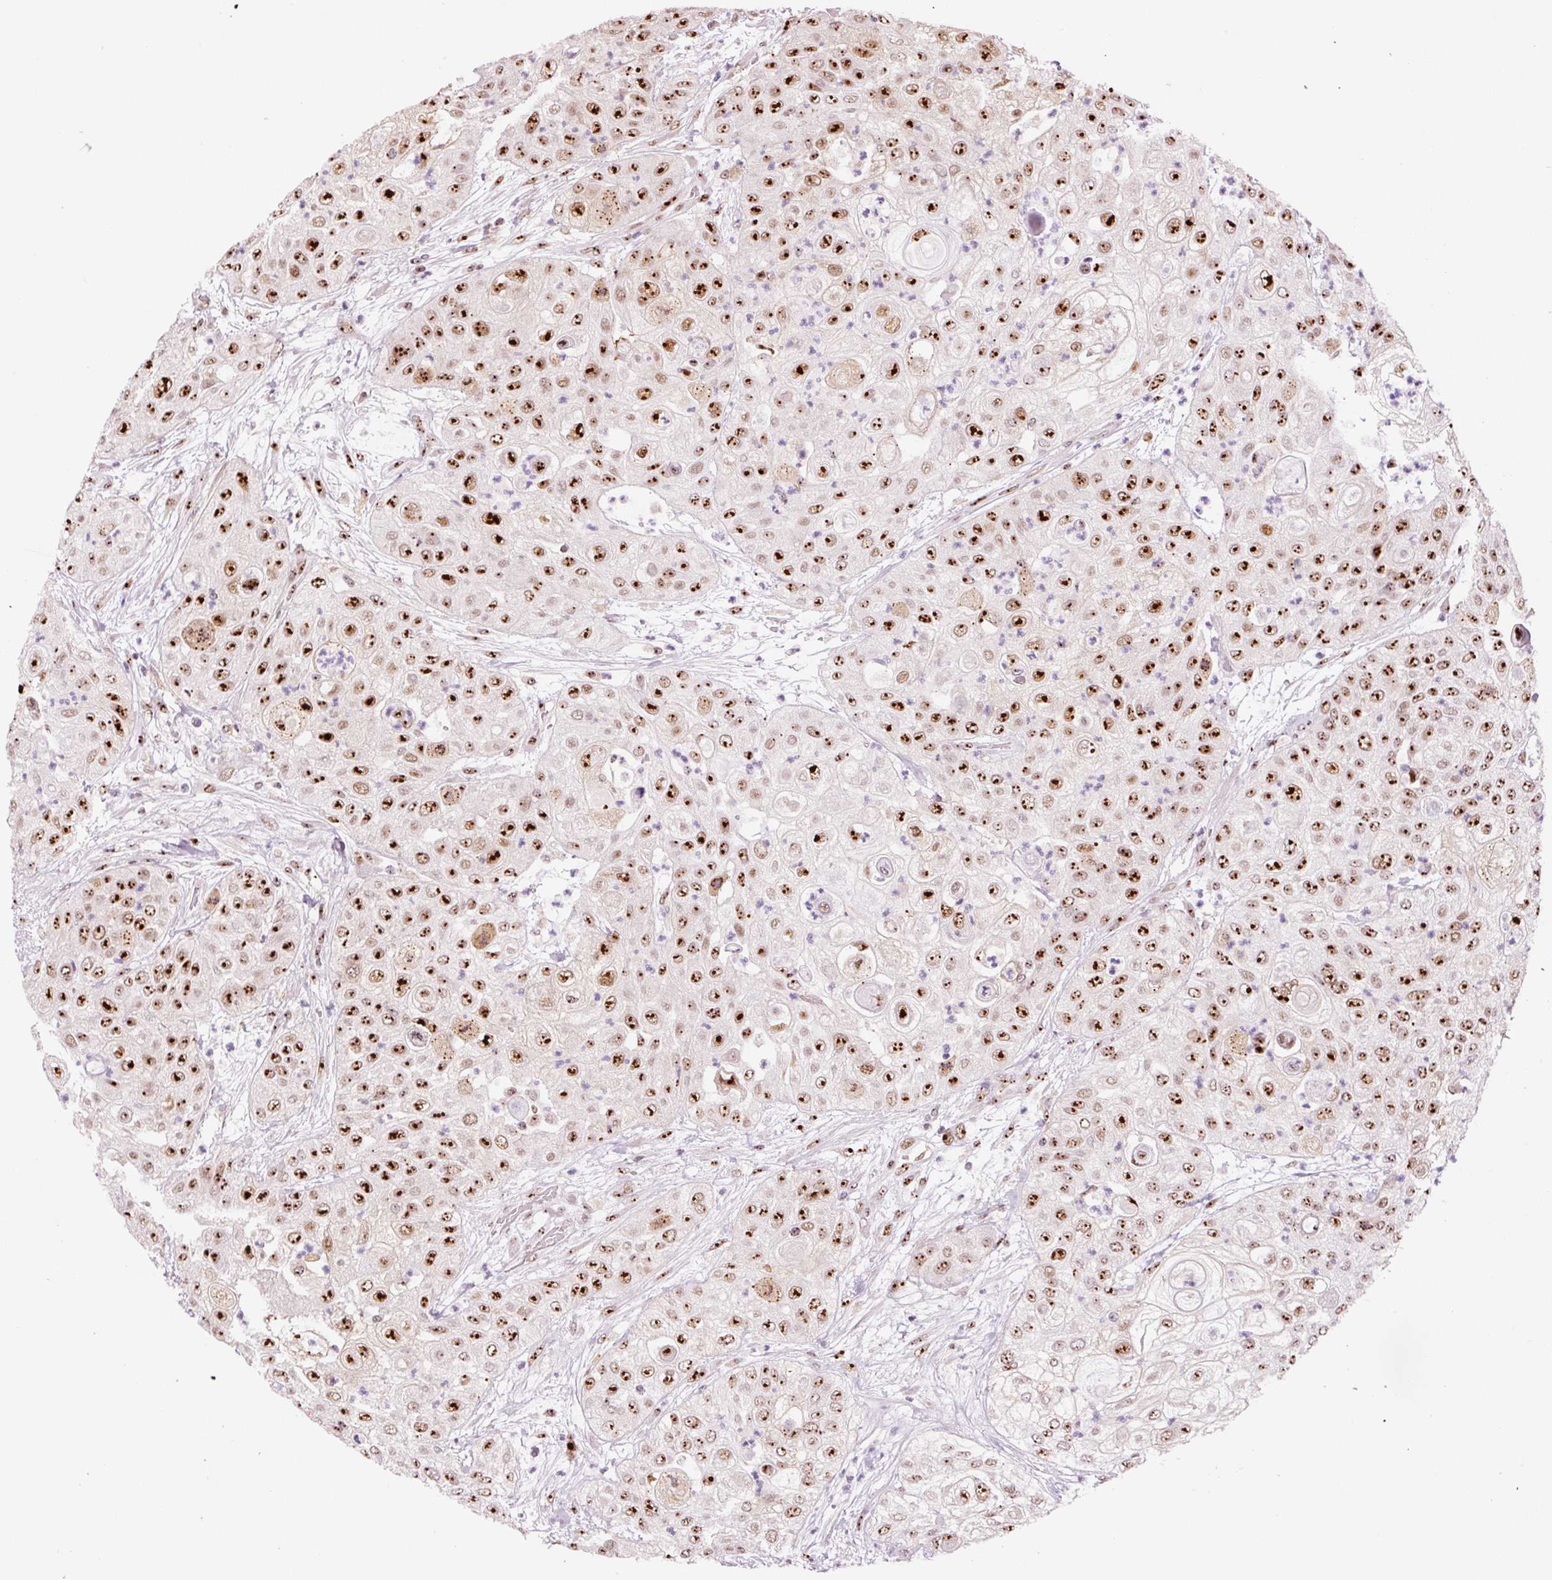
{"staining": {"intensity": "moderate", "quantity": ">75%", "location": "cytoplasmic/membranous,nuclear"}, "tissue": "urothelial cancer", "cell_type": "Tumor cells", "image_type": "cancer", "snomed": [{"axis": "morphology", "description": "Urothelial carcinoma, High grade"}, {"axis": "topography", "description": "Urinary bladder"}], "caption": "A high-resolution photomicrograph shows immunohistochemistry (IHC) staining of high-grade urothelial carcinoma, which displays moderate cytoplasmic/membranous and nuclear positivity in about >75% of tumor cells. (brown staining indicates protein expression, while blue staining denotes nuclei).", "gene": "GNL3", "patient": {"sex": "female", "age": 79}}